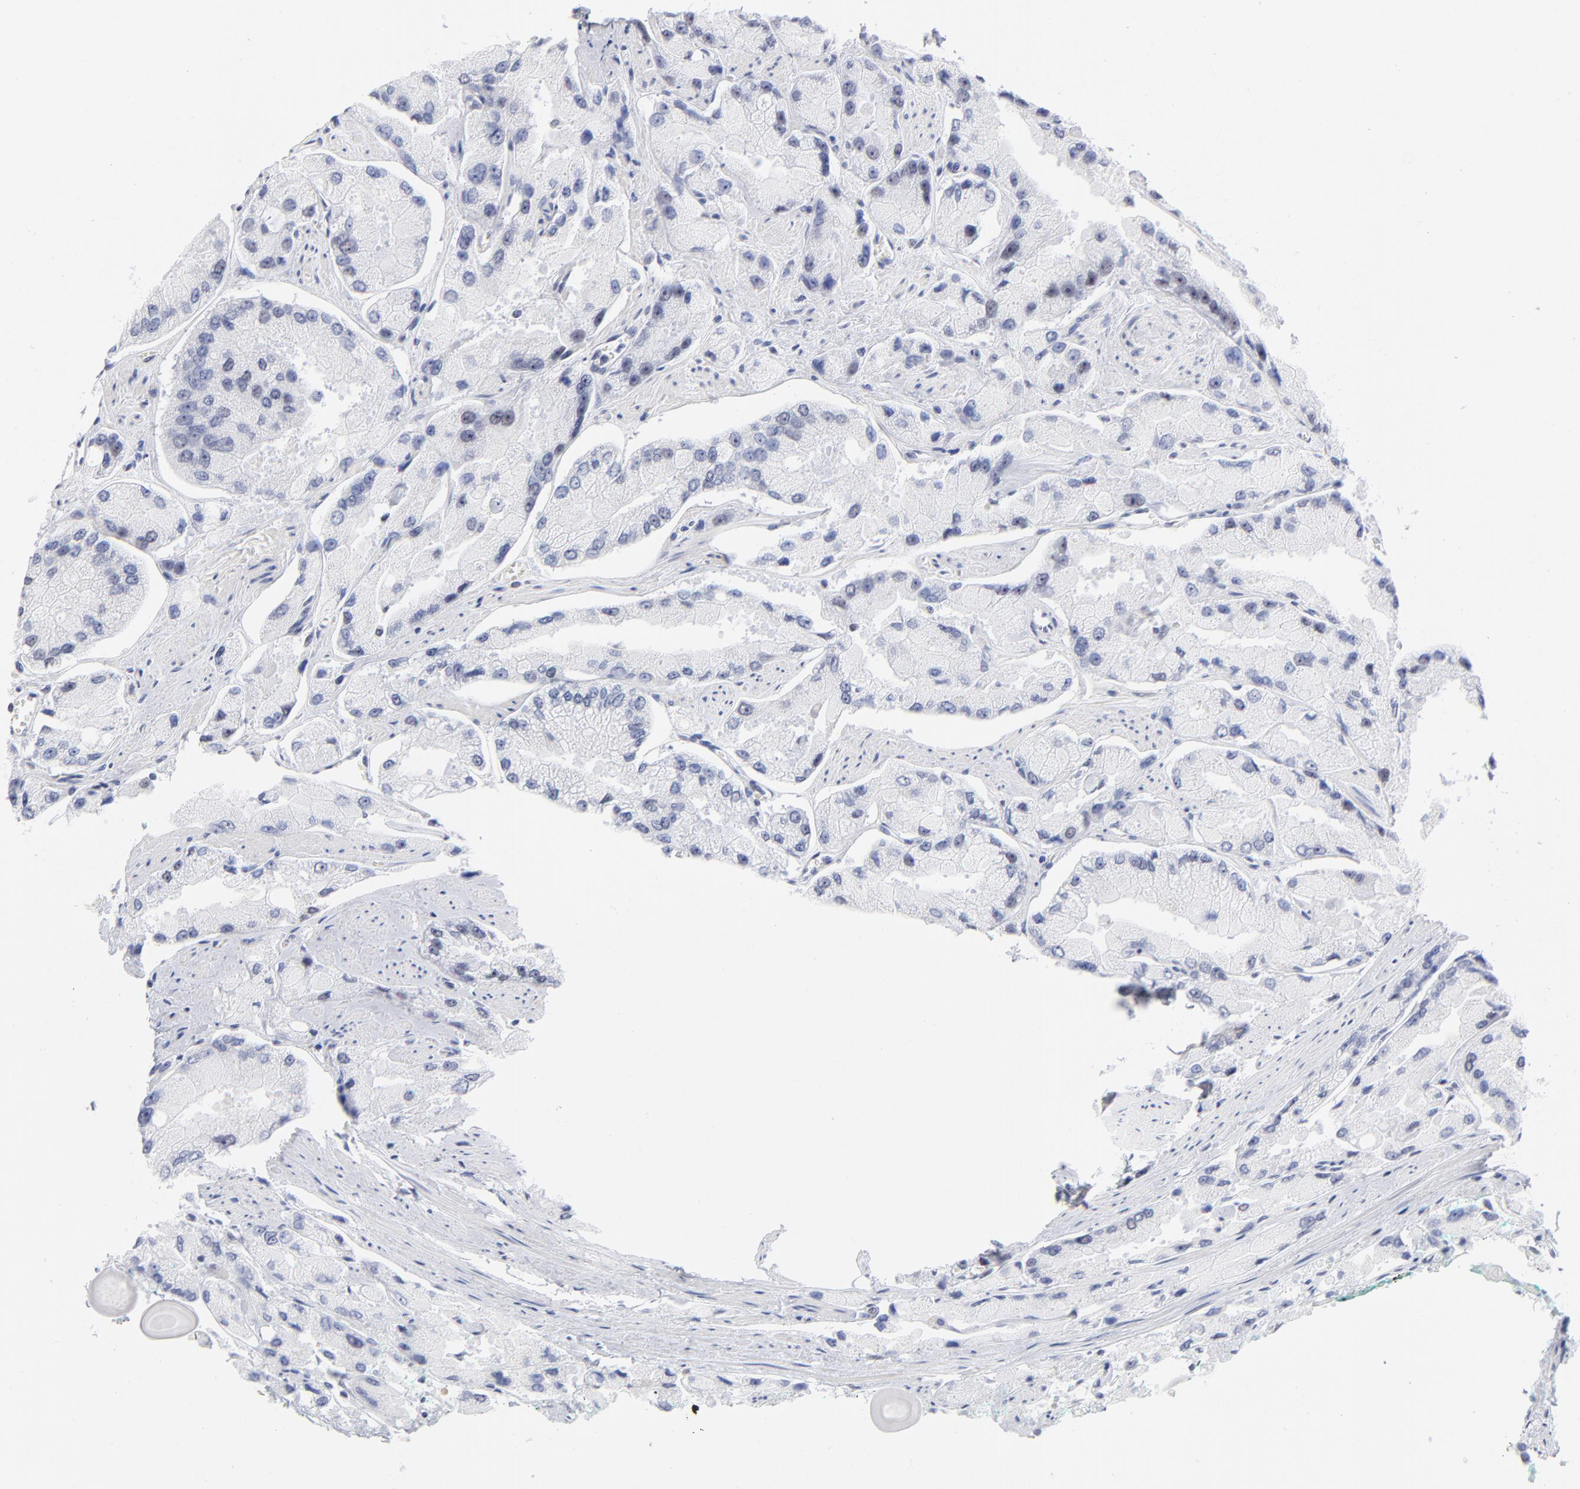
{"staining": {"intensity": "weak", "quantity": "<25%", "location": "nuclear"}, "tissue": "prostate cancer", "cell_type": "Tumor cells", "image_type": "cancer", "snomed": [{"axis": "morphology", "description": "Adenocarcinoma, High grade"}, {"axis": "topography", "description": "Prostate"}], "caption": "Tumor cells show no significant protein expression in adenocarcinoma (high-grade) (prostate). Brightfield microscopy of IHC stained with DAB (3,3'-diaminobenzidine) (brown) and hematoxylin (blue), captured at high magnification.", "gene": "SNRPB", "patient": {"sex": "male", "age": 58}}